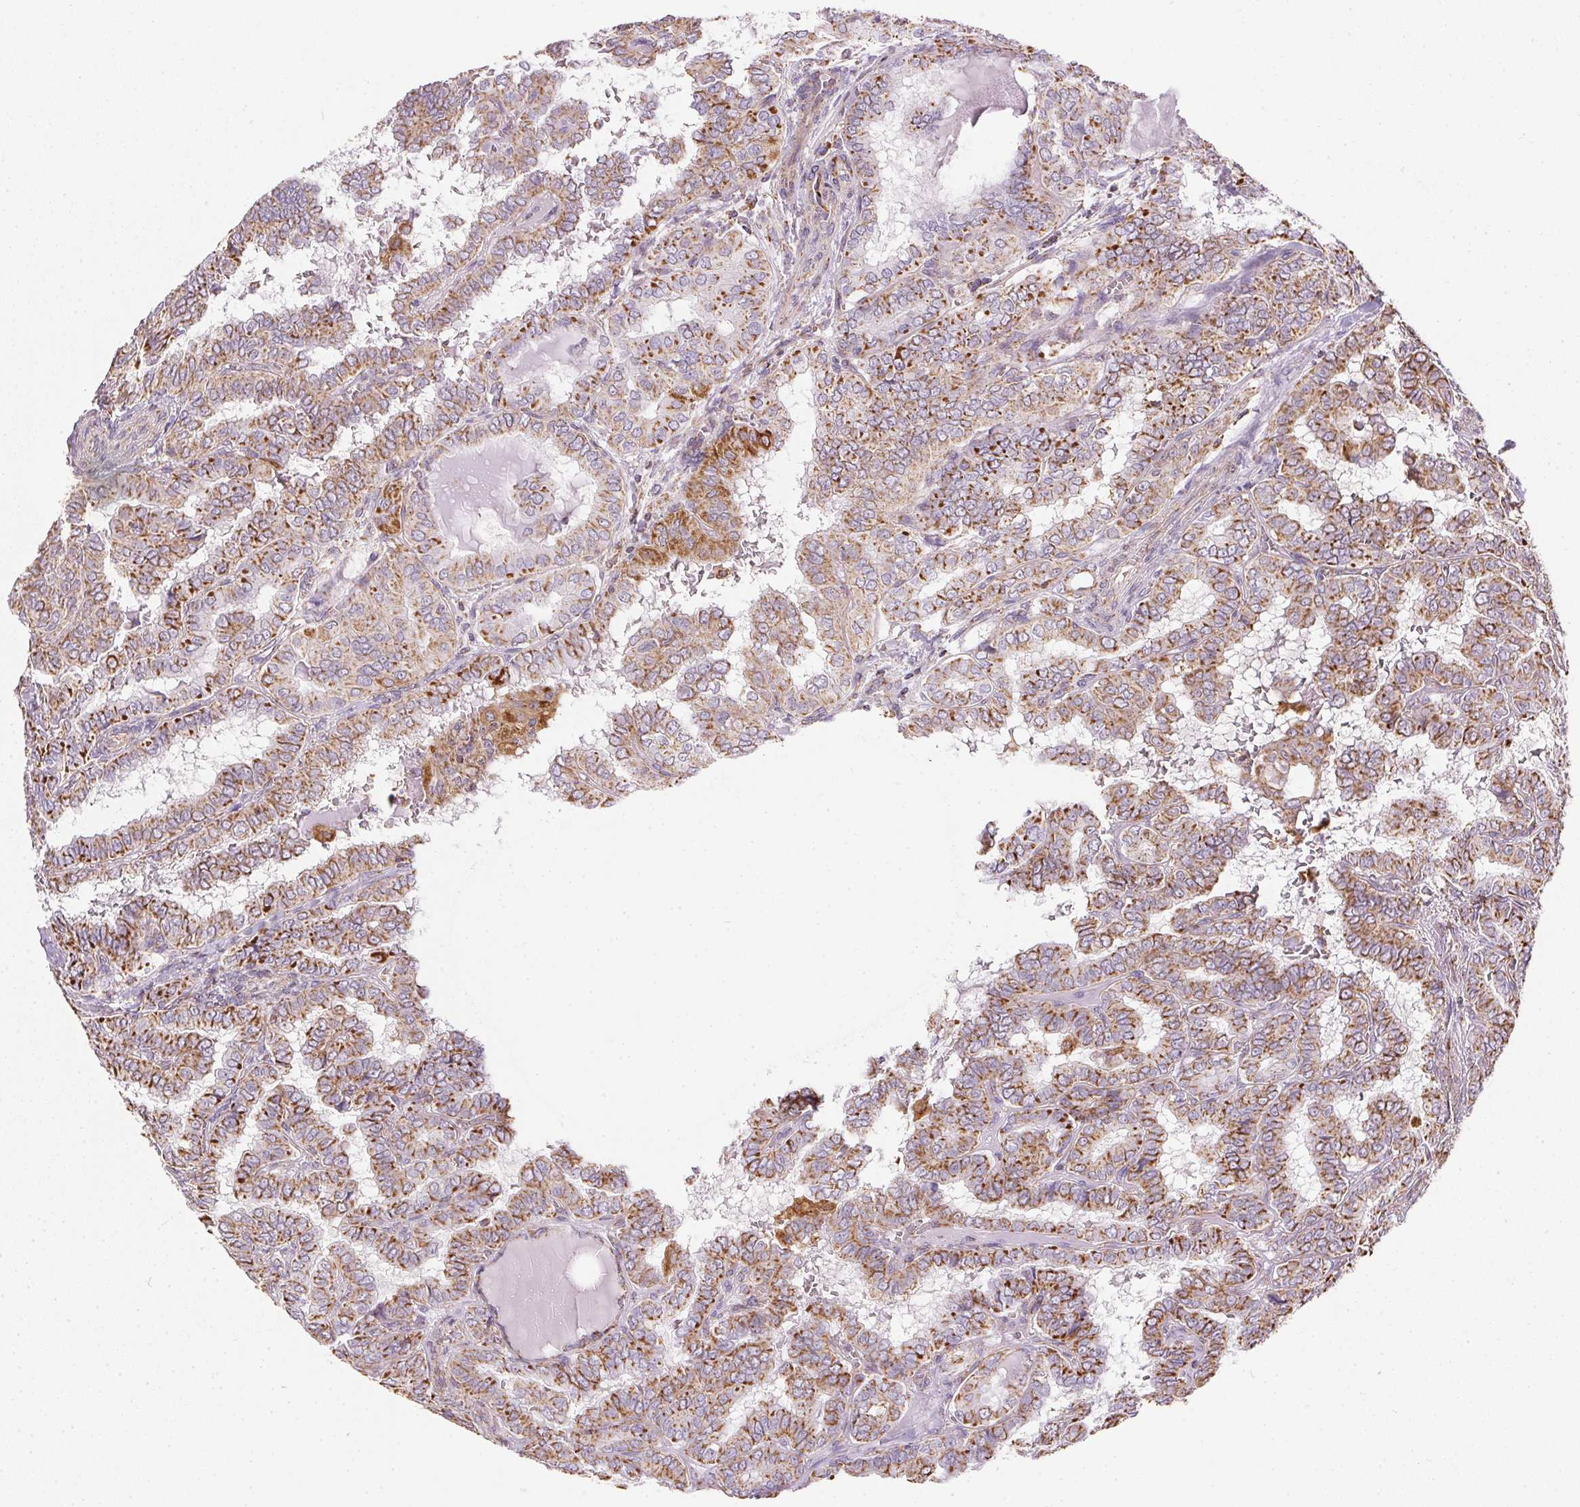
{"staining": {"intensity": "strong", "quantity": ">75%", "location": "cytoplasmic/membranous"}, "tissue": "thyroid cancer", "cell_type": "Tumor cells", "image_type": "cancer", "snomed": [{"axis": "morphology", "description": "Papillary adenocarcinoma, NOS"}, {"axis": "topography", "description": "Thyroid gland"}], "caption": "An image showing strong cytoplasmic/membranous expression in about >75% of tumor cells in papillary adenocarcinoma (thyroid), as visualized by brown immunohistochemical staining.", "gene": "MAPK11", "patient": {"sex": "female", "age": 46}}